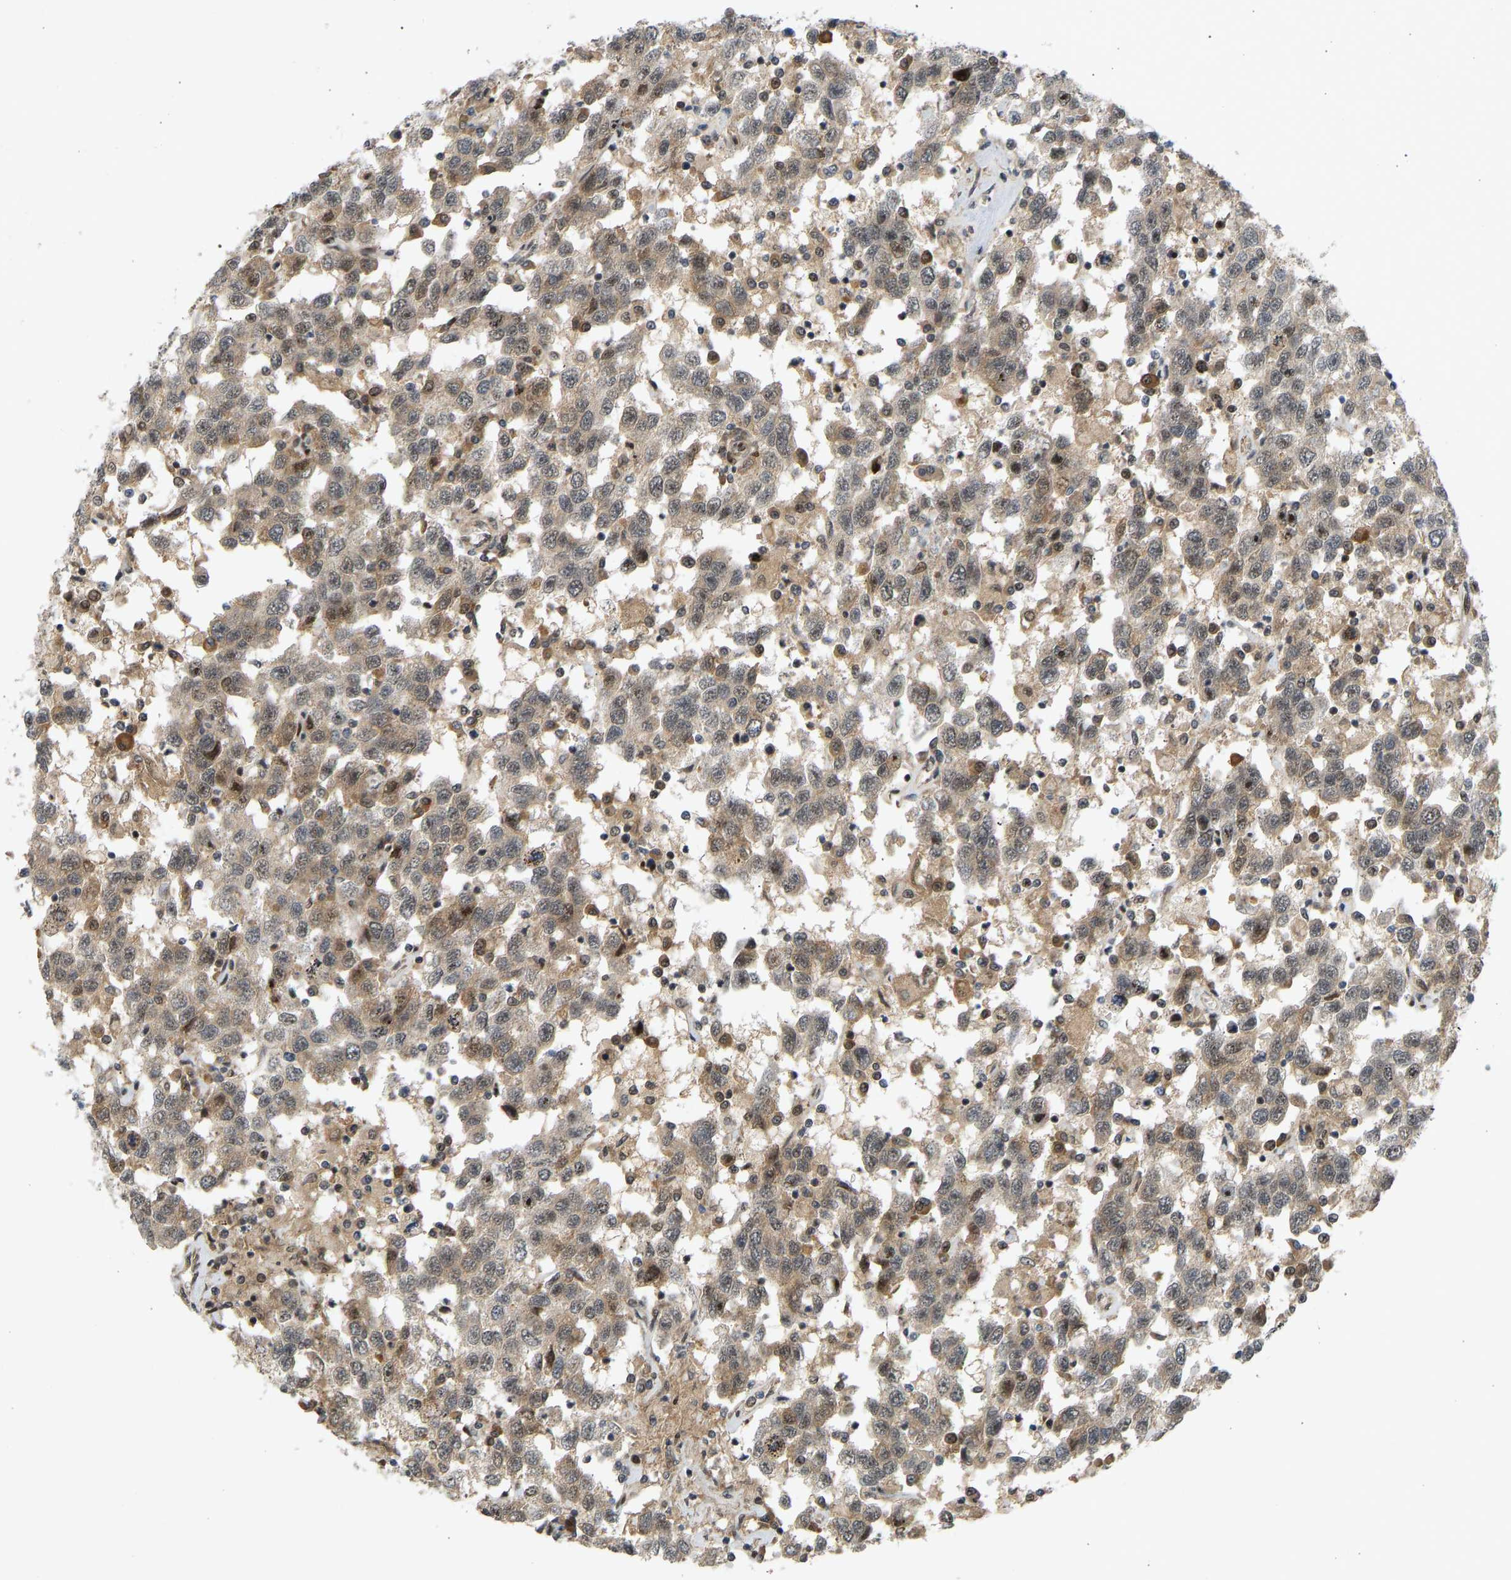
{"staining": {"intensity": "moderate", "quantity": ">75%", "location": "cytoplasmic/membranous"}, "tissue": "testis cancer", "cell_type": "Tumor cells", "image_type": "cancer", "snomed": [{"axis": "morphology", "description": "Seminoma, NOS"}, {"axis": "topography", "description": "Testis"}], "caption": "Protein staining shows moderate cytoplasmic/membranous expression in about >75% of tumor cells in testis cancer (seminoma). (DAB (3,3'-diaminobenzidine) IHC with brightfield microscopy, high magnification).", "gene": "BAG1", "patient": {"sex": "male", "age": 41}}